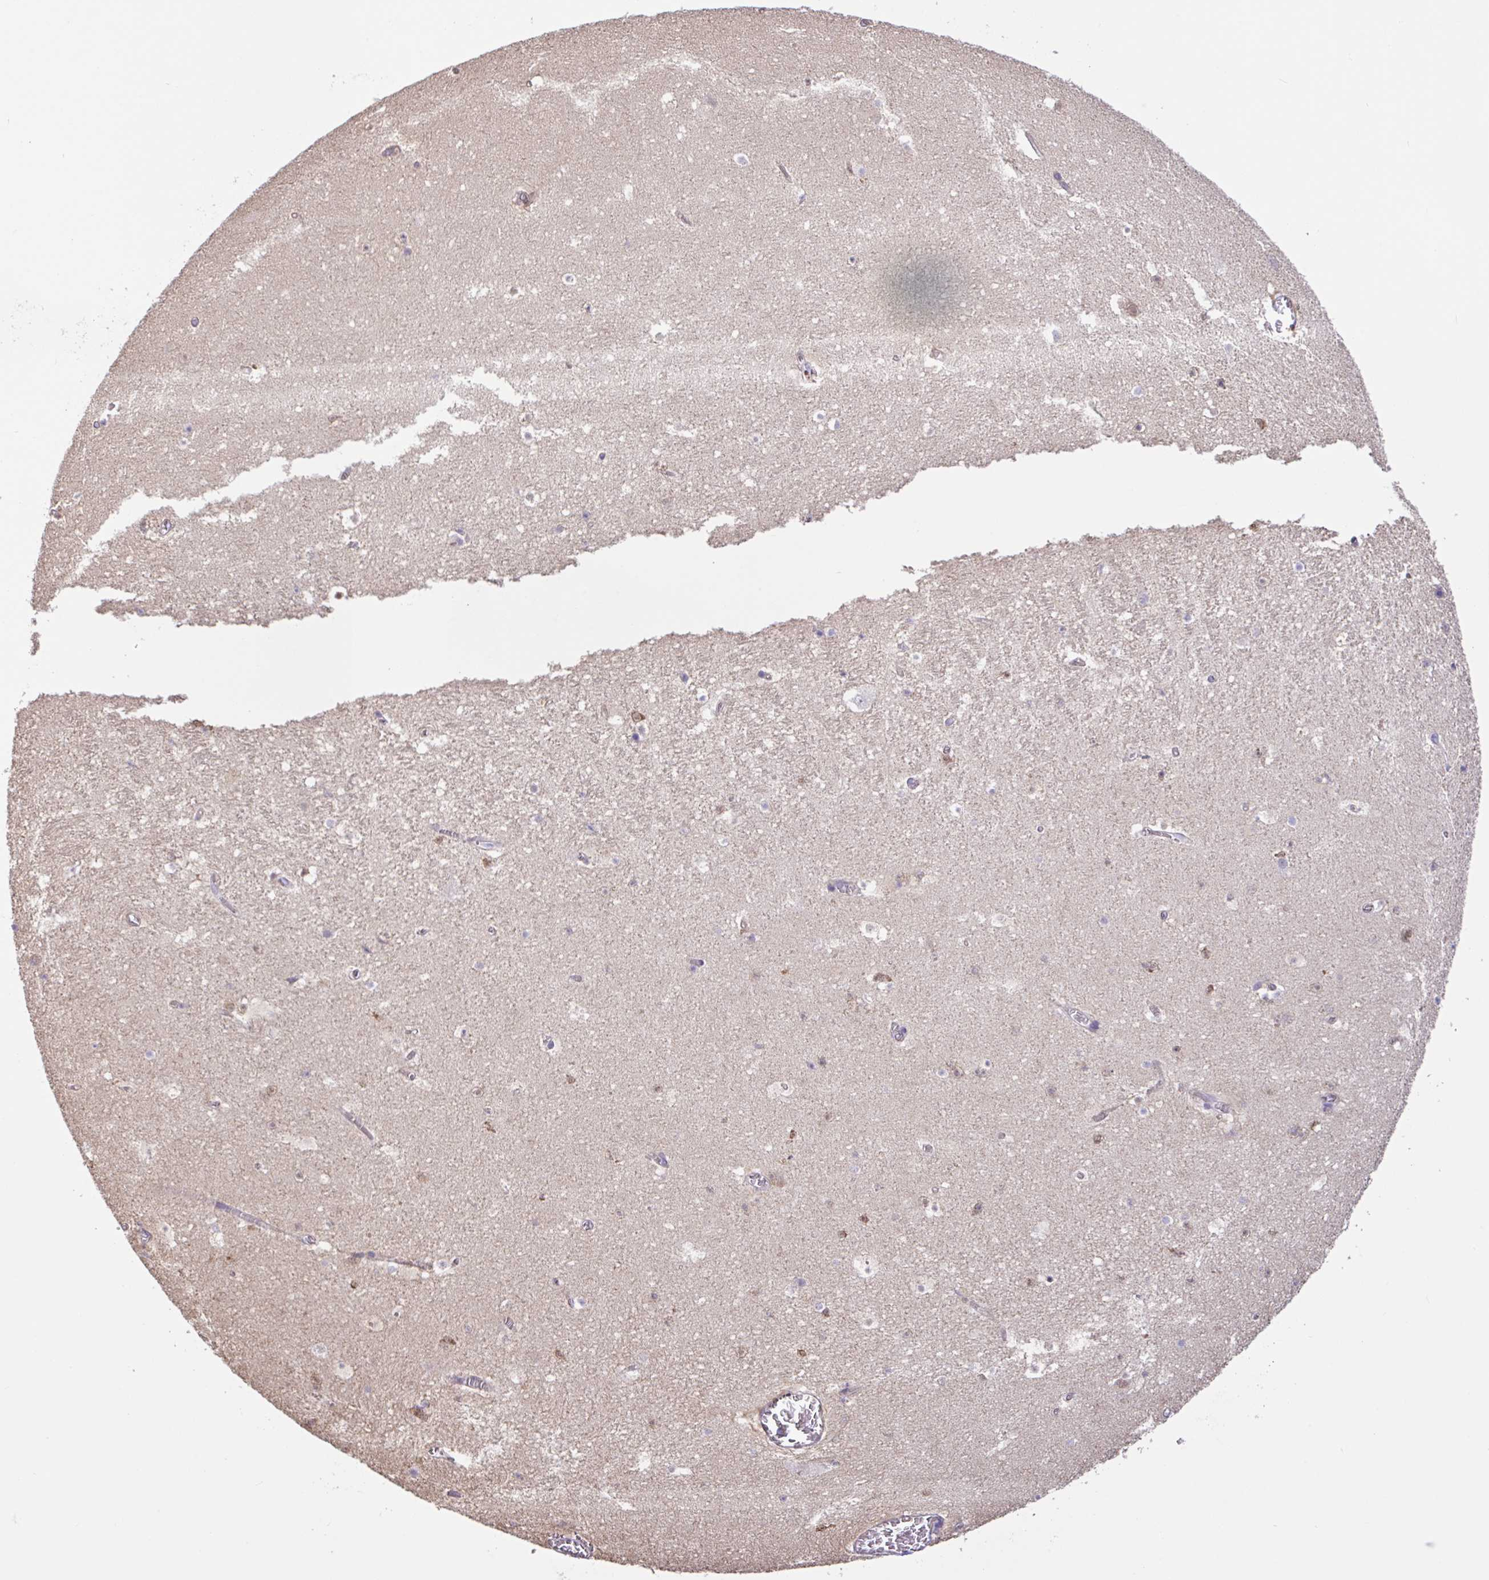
{"staining": {"intensity": "negative", "quantity": "none", "location": "none"}, "tissue": "hippocampus", "cell_type": "Glial cells", "image_type": "normal", "snomed": [{"axis": "morphology", "description": "Normal tissue, NOS"}, {"axis": "topography", "description": "Hippocampus"}], "caption": "Glial cells are negative for brown protein staining in normal hippocampus.", "gene": "PLCD4", "patient": {"sex": "female", "age": 42}}